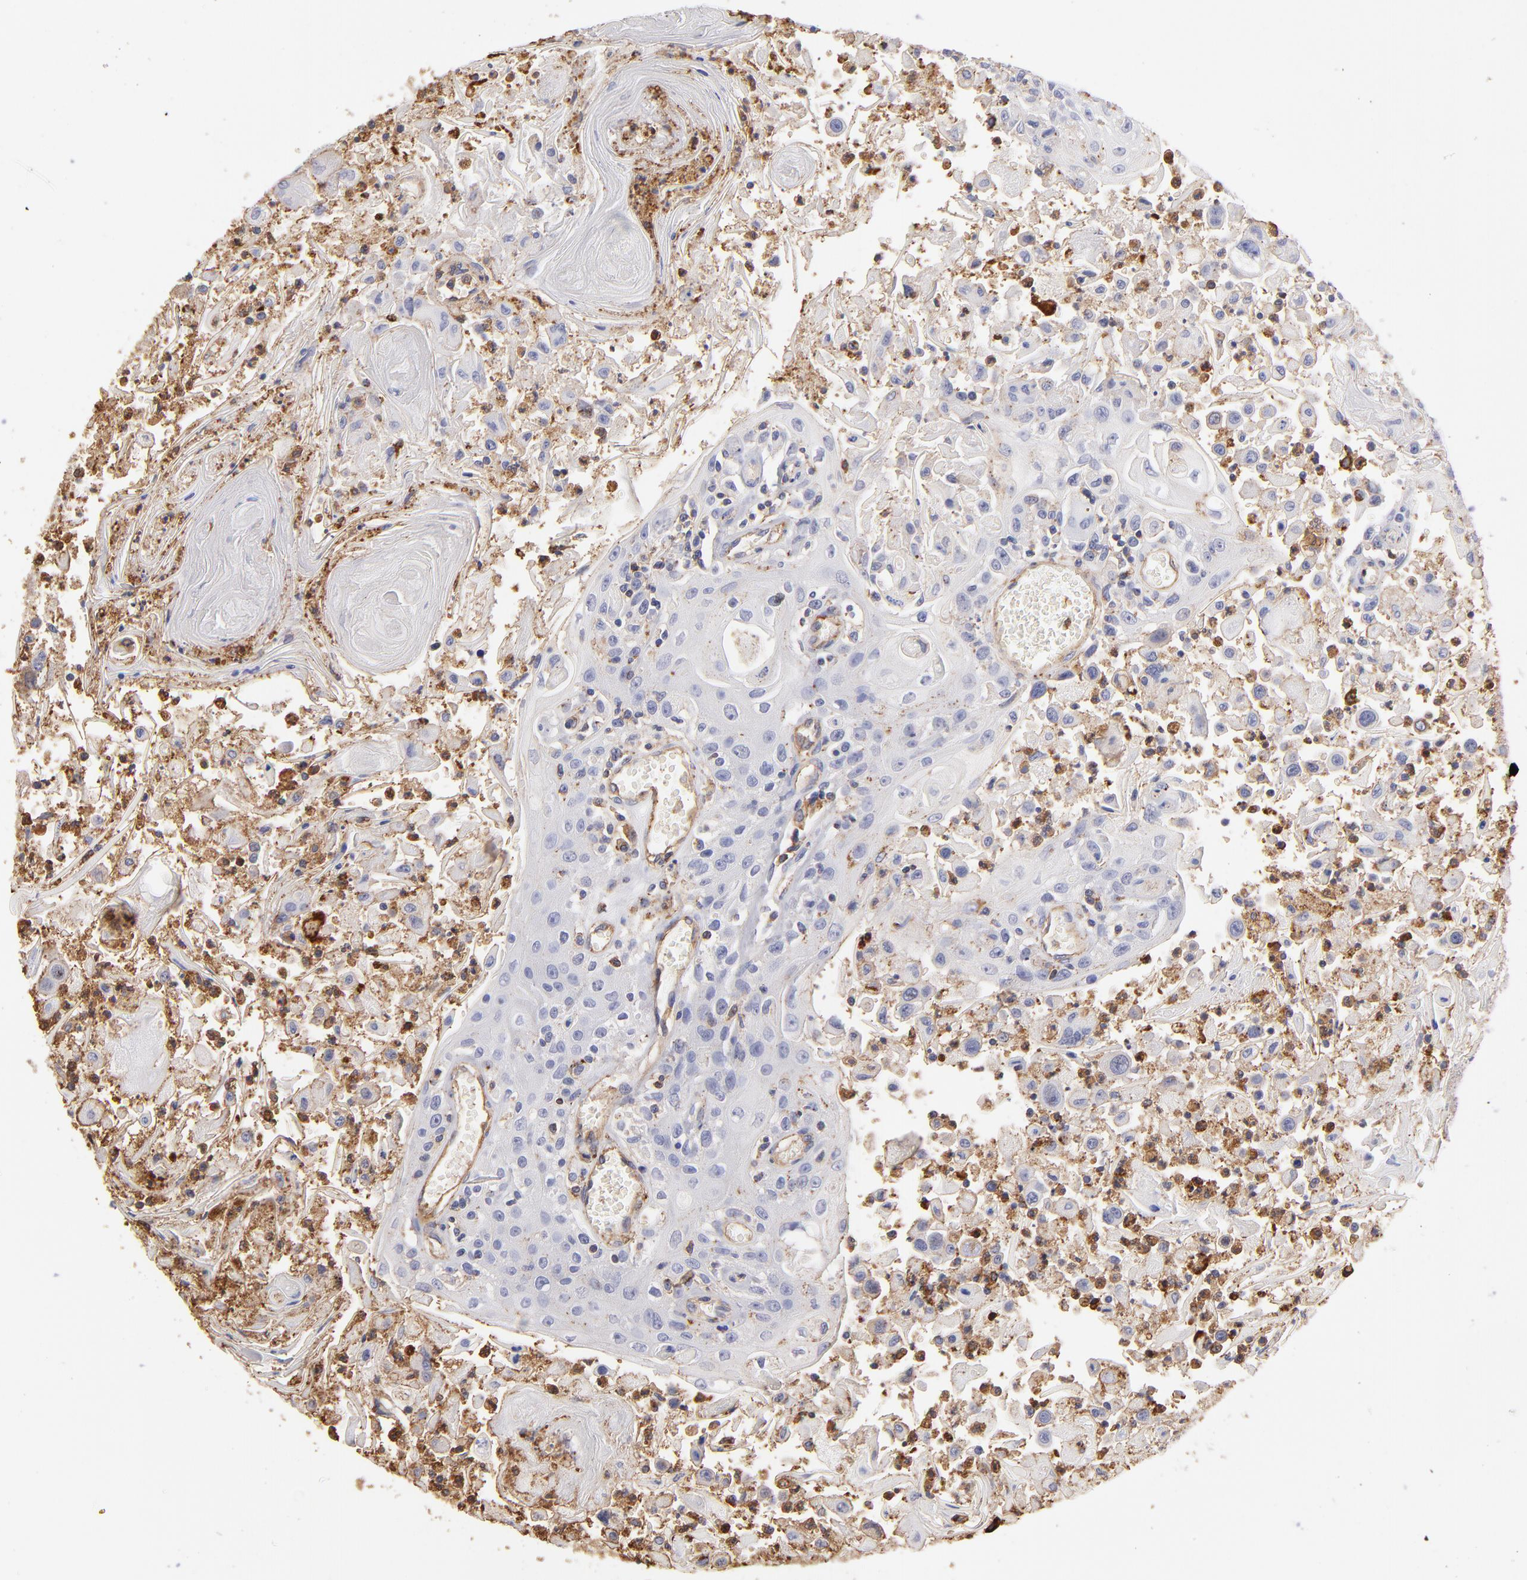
{"staining": {"intensity": "moderate", "quantity": "<25%", "location": "cytoplasmic/membranous"}, "tissue": "head and neck cancer", "cell_type": "Tumor cells", "image_type": "cancer", "snomed": [{"axis": "morphology", "description": "Squamous cell carcinoma, NOS"}, {"axis": "topography", "description": "Oral tissue"}, {"axis": "topography", "description": "Head-Neck"}], "caption": "There is low levels of moderate cytoplasmic/membranous expression in tumor cells of squamous cell carcinoma (head and neck), as demonstrated by immunohistochemical staining (brown color).", "gene": "ABCB1", "patient": {"sex": "female", "age": 76}}